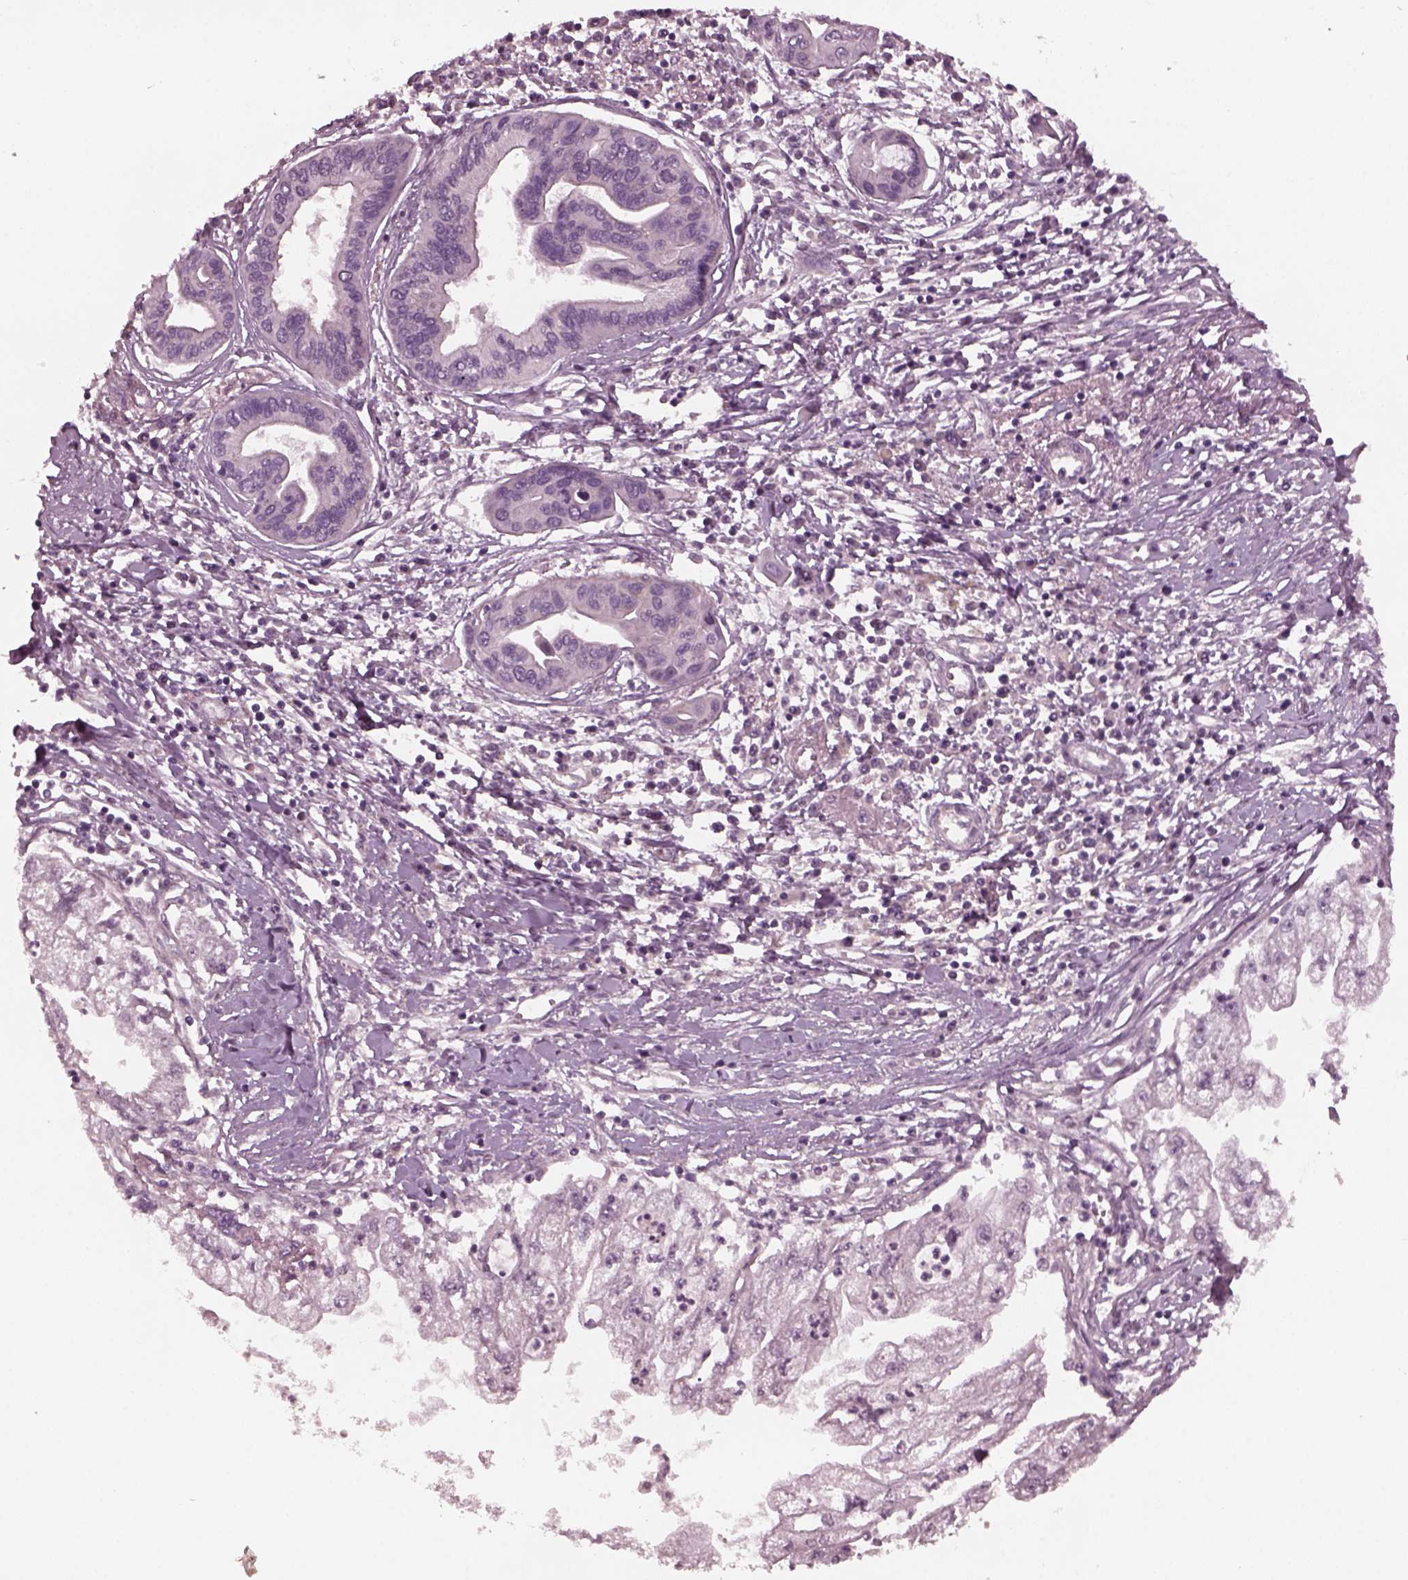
{"staining": {"intensity": "negative", "quantity": "none", "location": "none"}, "tissue": "pancreatic cancer", "cell_type": "Tumor cells", "image_type": "cancer", "snomed": [{"axis": "morphology", "description": "Adenocarcinoma, NOS"}, {"axis": "topography", "description": "Pancreas"}], "caption": "A histopathology image of pancreatic cancer (adenocarcinoma) stained for a protein displays no brown staining in tumor cells. Nuclei are stained in blue.", "gene": "TUBG1", "patient": {"sex": "male", "age": 70}}